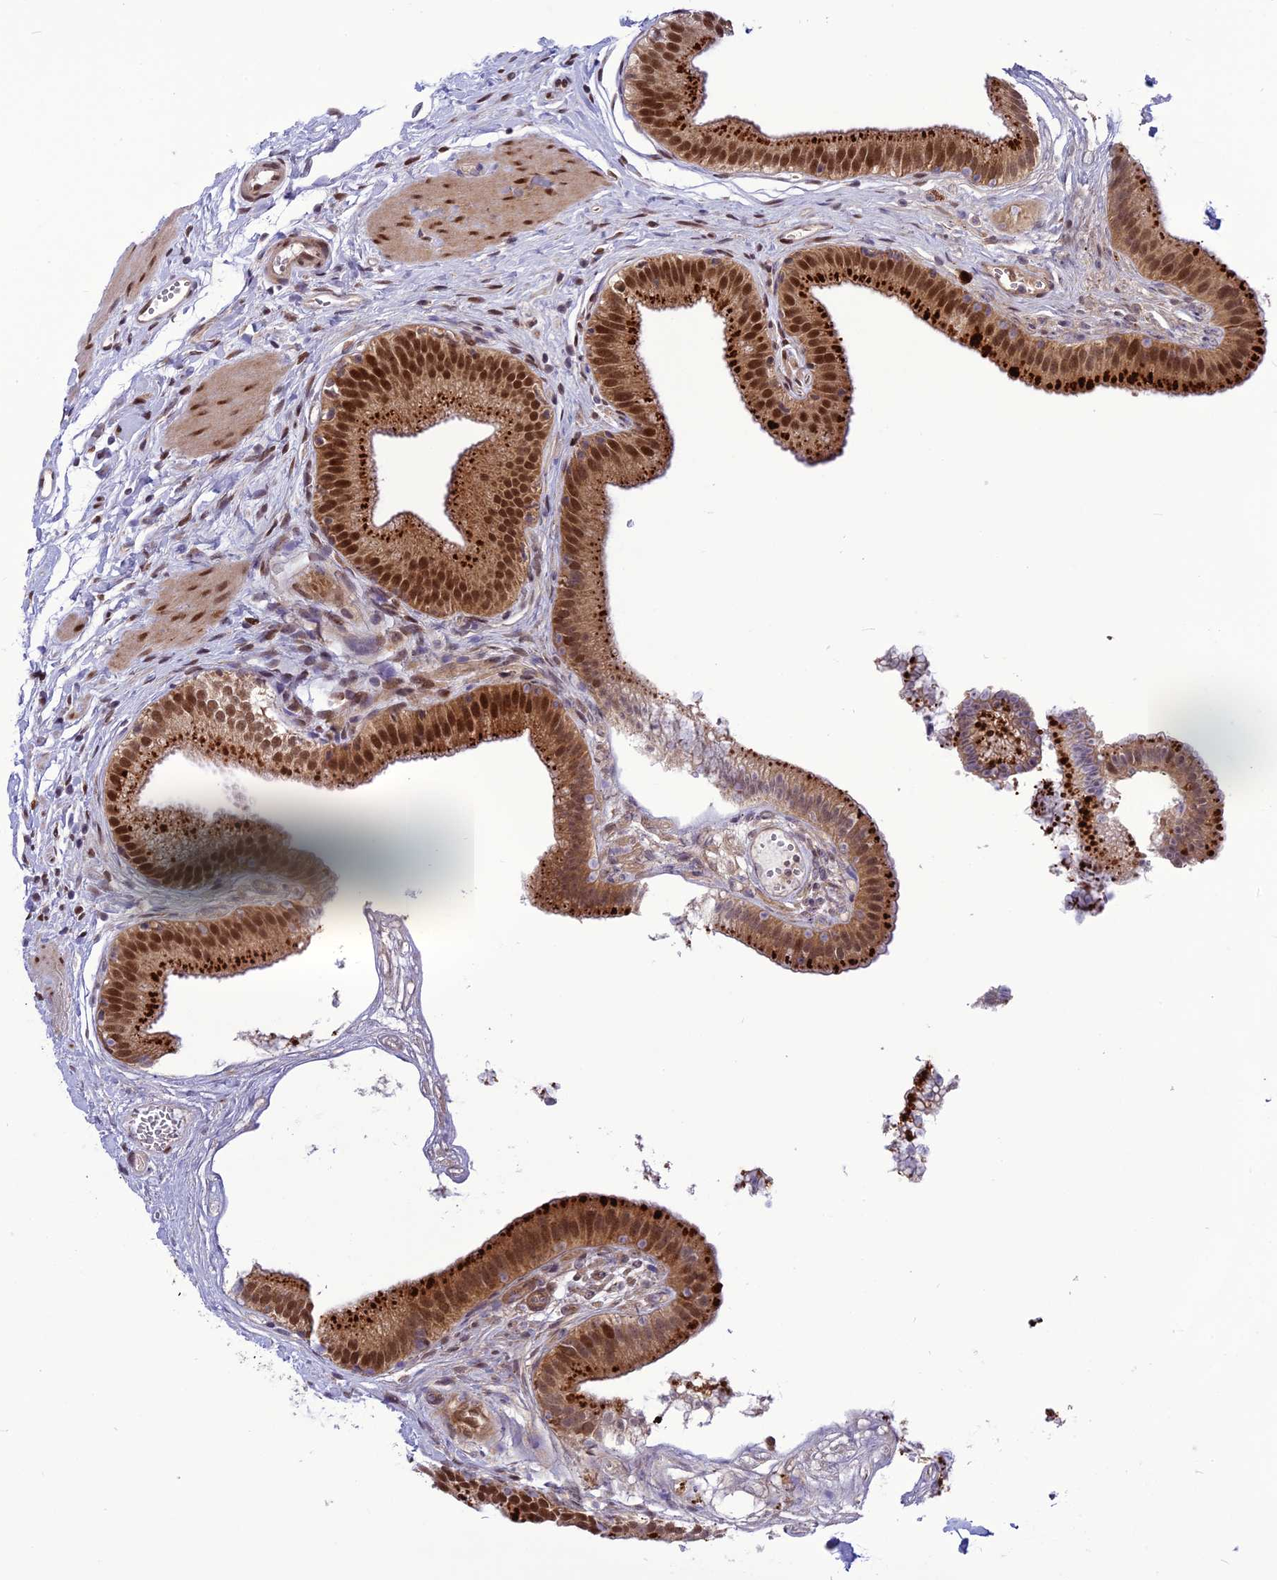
{"staining": {"intensity": "strong", "quantity": ">75%", "location": "cytoplasmic/membranous,nuclear"}, "tissue": "gallbladder", "cell_type": "Glandular cells", "image_type": "normal", "snomed": [{"axis": "morphology", "description": "Normal tissue, NOS"}, {"axis": "topography", "description": "Gallbladder"}], "caption": "Immunohistochemistry (IHC) of normal gallbladder demonstrates high levels of strong cytoplasmic/membranous,nuclear staining in approximately >75% of glandular cells.", "gene": "RTRAF", "patient": {"sex": "female", "age": 54}}